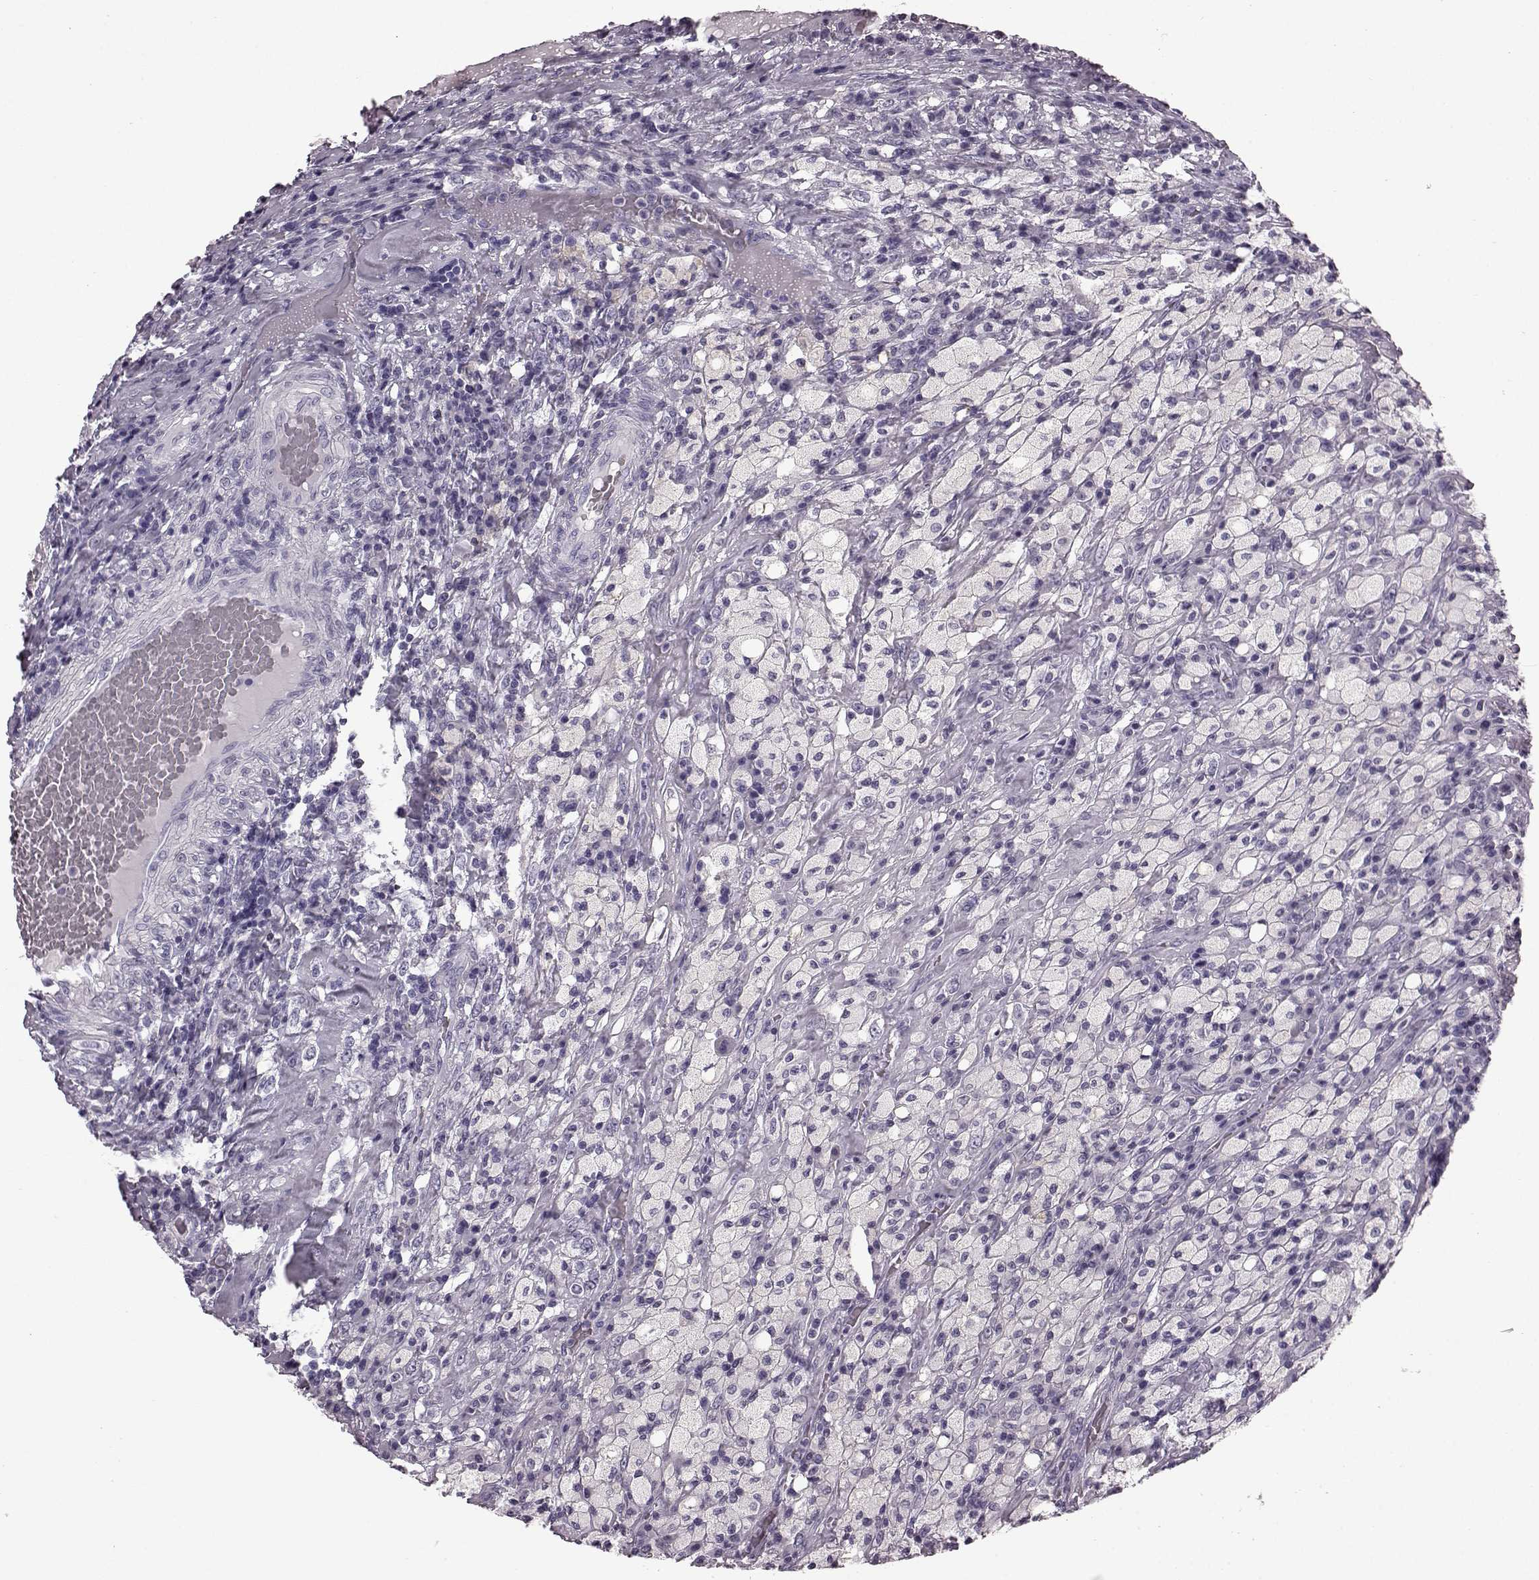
{"staining": {"intensity": "negative", "quantity": "none", "location": "none"}, "tissue": "testis cancer", "cell_type": "Tumor cells", "image_type": "cancer", "snomed": [{"axis": "morphology", "description": "Necrosis, NOS"}, {"axis": "morphology", "description": "Carcinoma, Embryonal, NOS"}, {"axis": "topography", "description": "Testis"}], "caption": "The image demonstrates no staining of tumor cells in testis cancer.", "gene": "AIPL1", "patient": {"sex": "male", "age": 19}}